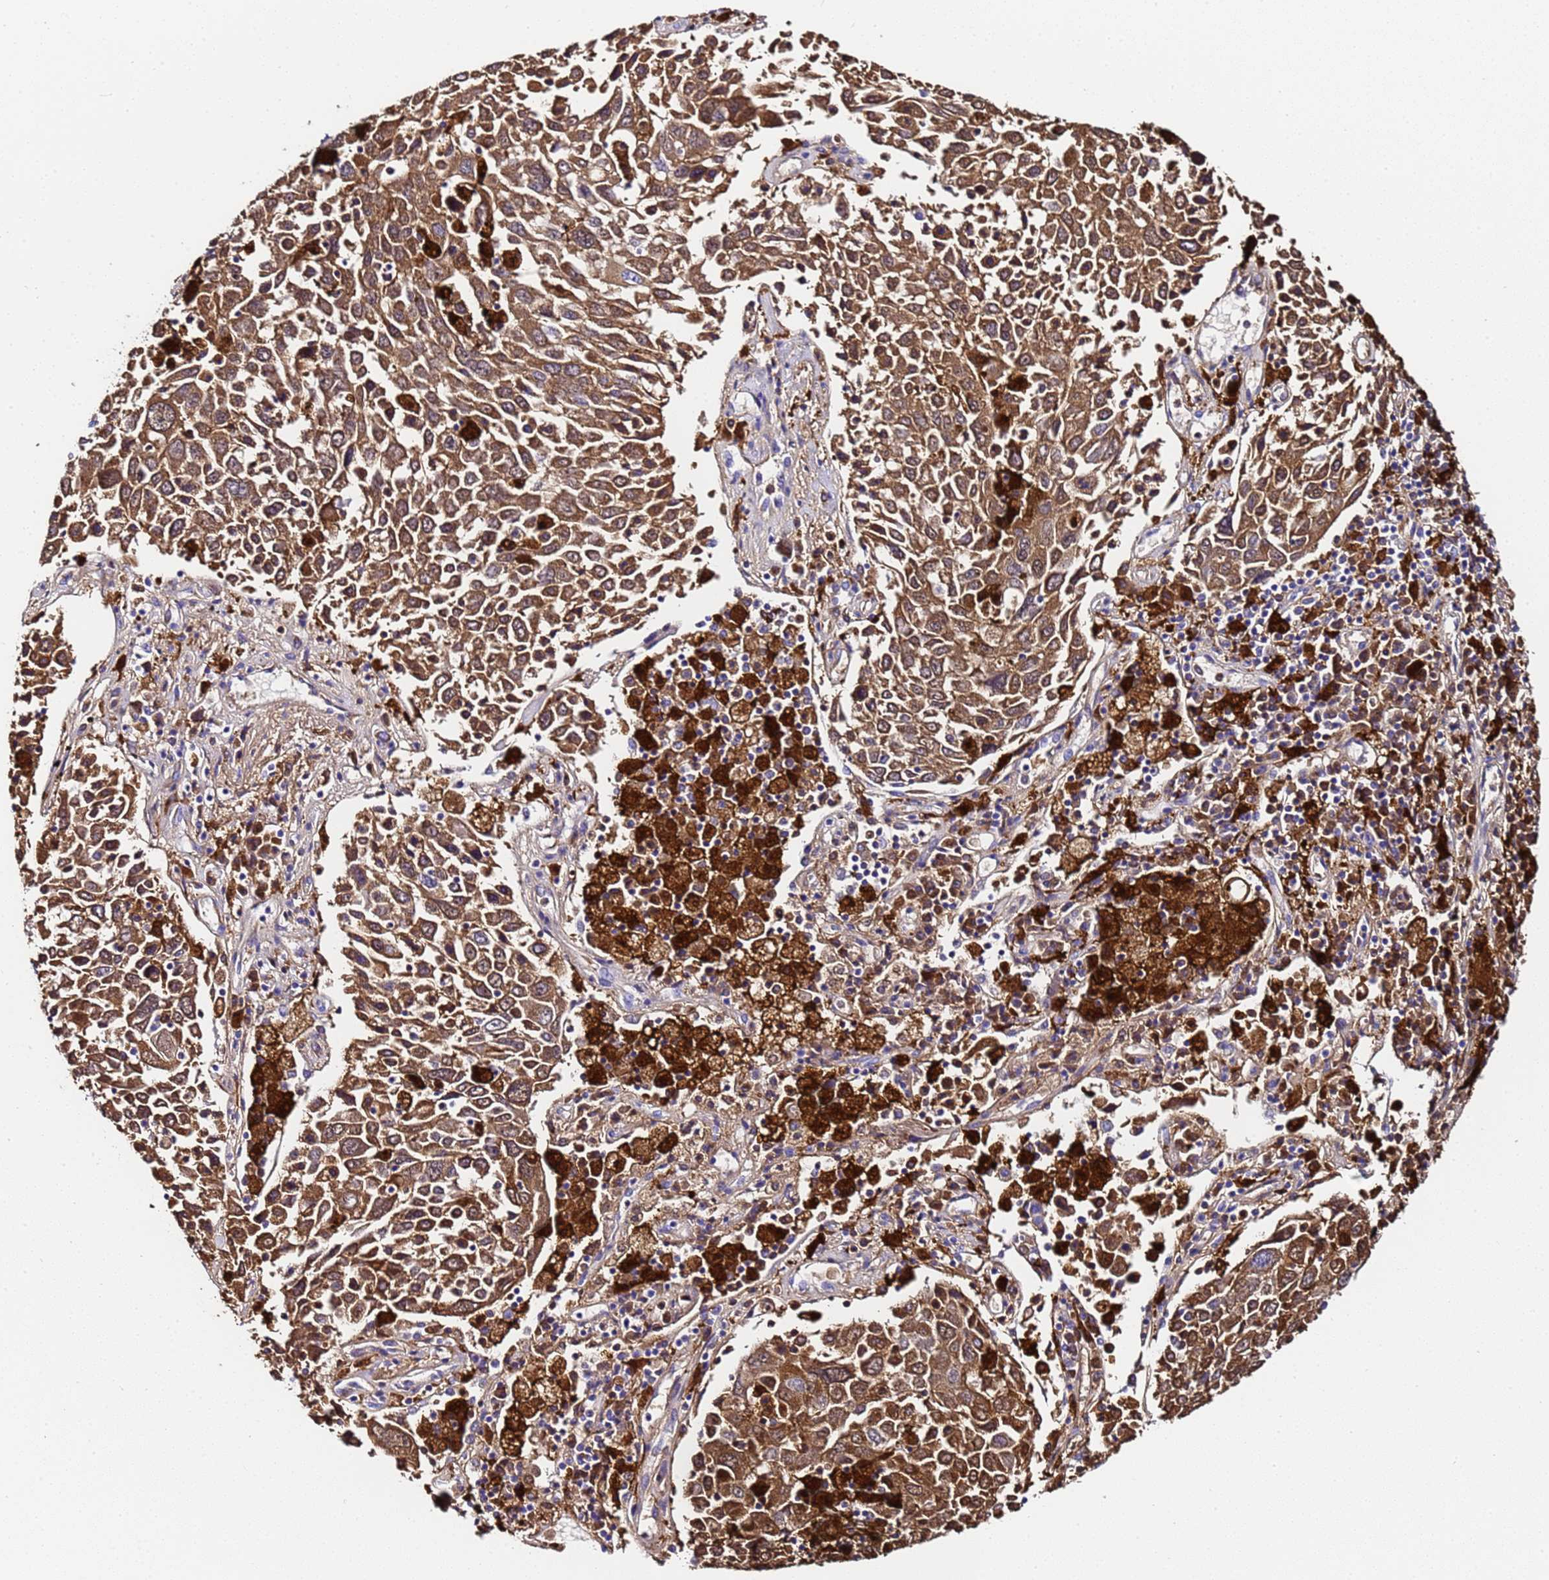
{"staining": {"intensity": "moderate", "quantity": ">75%", "location": "cytoplasmic/membranous"}, "tissue": "lung cancer", "cell_type": "Tumor cells", "image_type": "cancer", "snomed": [{"axis": "morphology", "description": "Squamous cell carcinoma, NOS"}, {"axis": "topography", "description": "Lung"}], "caption": "DAB (3,3'-diaminobenzidine) immunohistochemical staining of lung squamous cell carcinoma shows moderate cytoplasmic/membranous protein positivity in about >75% of tumor cells.", "gene": "FTL", "patient": {"sex": "male", "age": 65}}